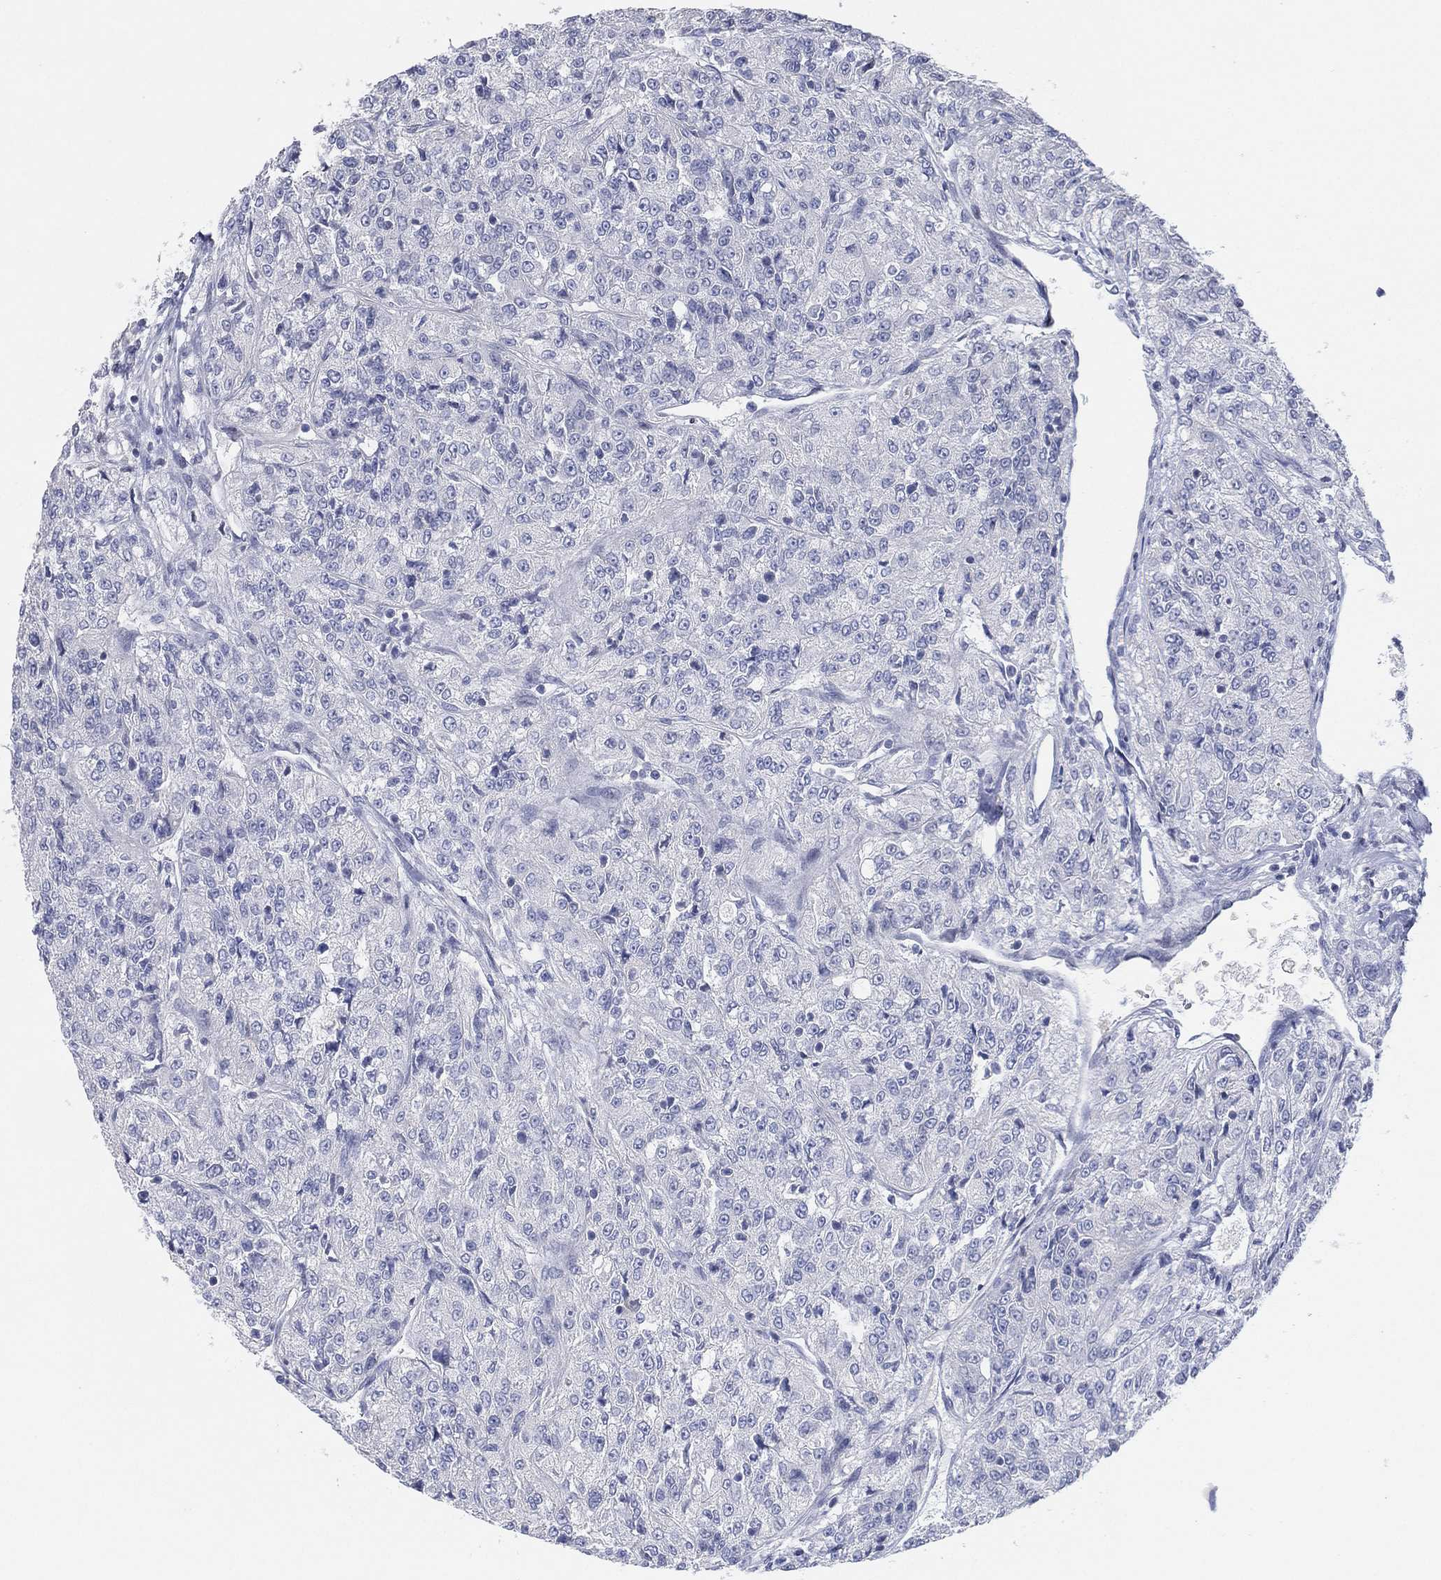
{"staining": {"intensity": "negative", "quantity": "none", "location": "none"}, "tissue": "renal cancer", "cell_type": "Tumor cells", "image_type": "cancer", "snomed": [{"axis": "morphology", "description": "Adenocarcinoma, NOS"}, {"axis": "topography", "description": "Kidney"}], "caption": "Renal adenocarcinoma was stained to show a protein in brown. There is no significant staining in tumor cells.", "gene": "CFTR", "patient": {"sex": "female", "age": 63}}